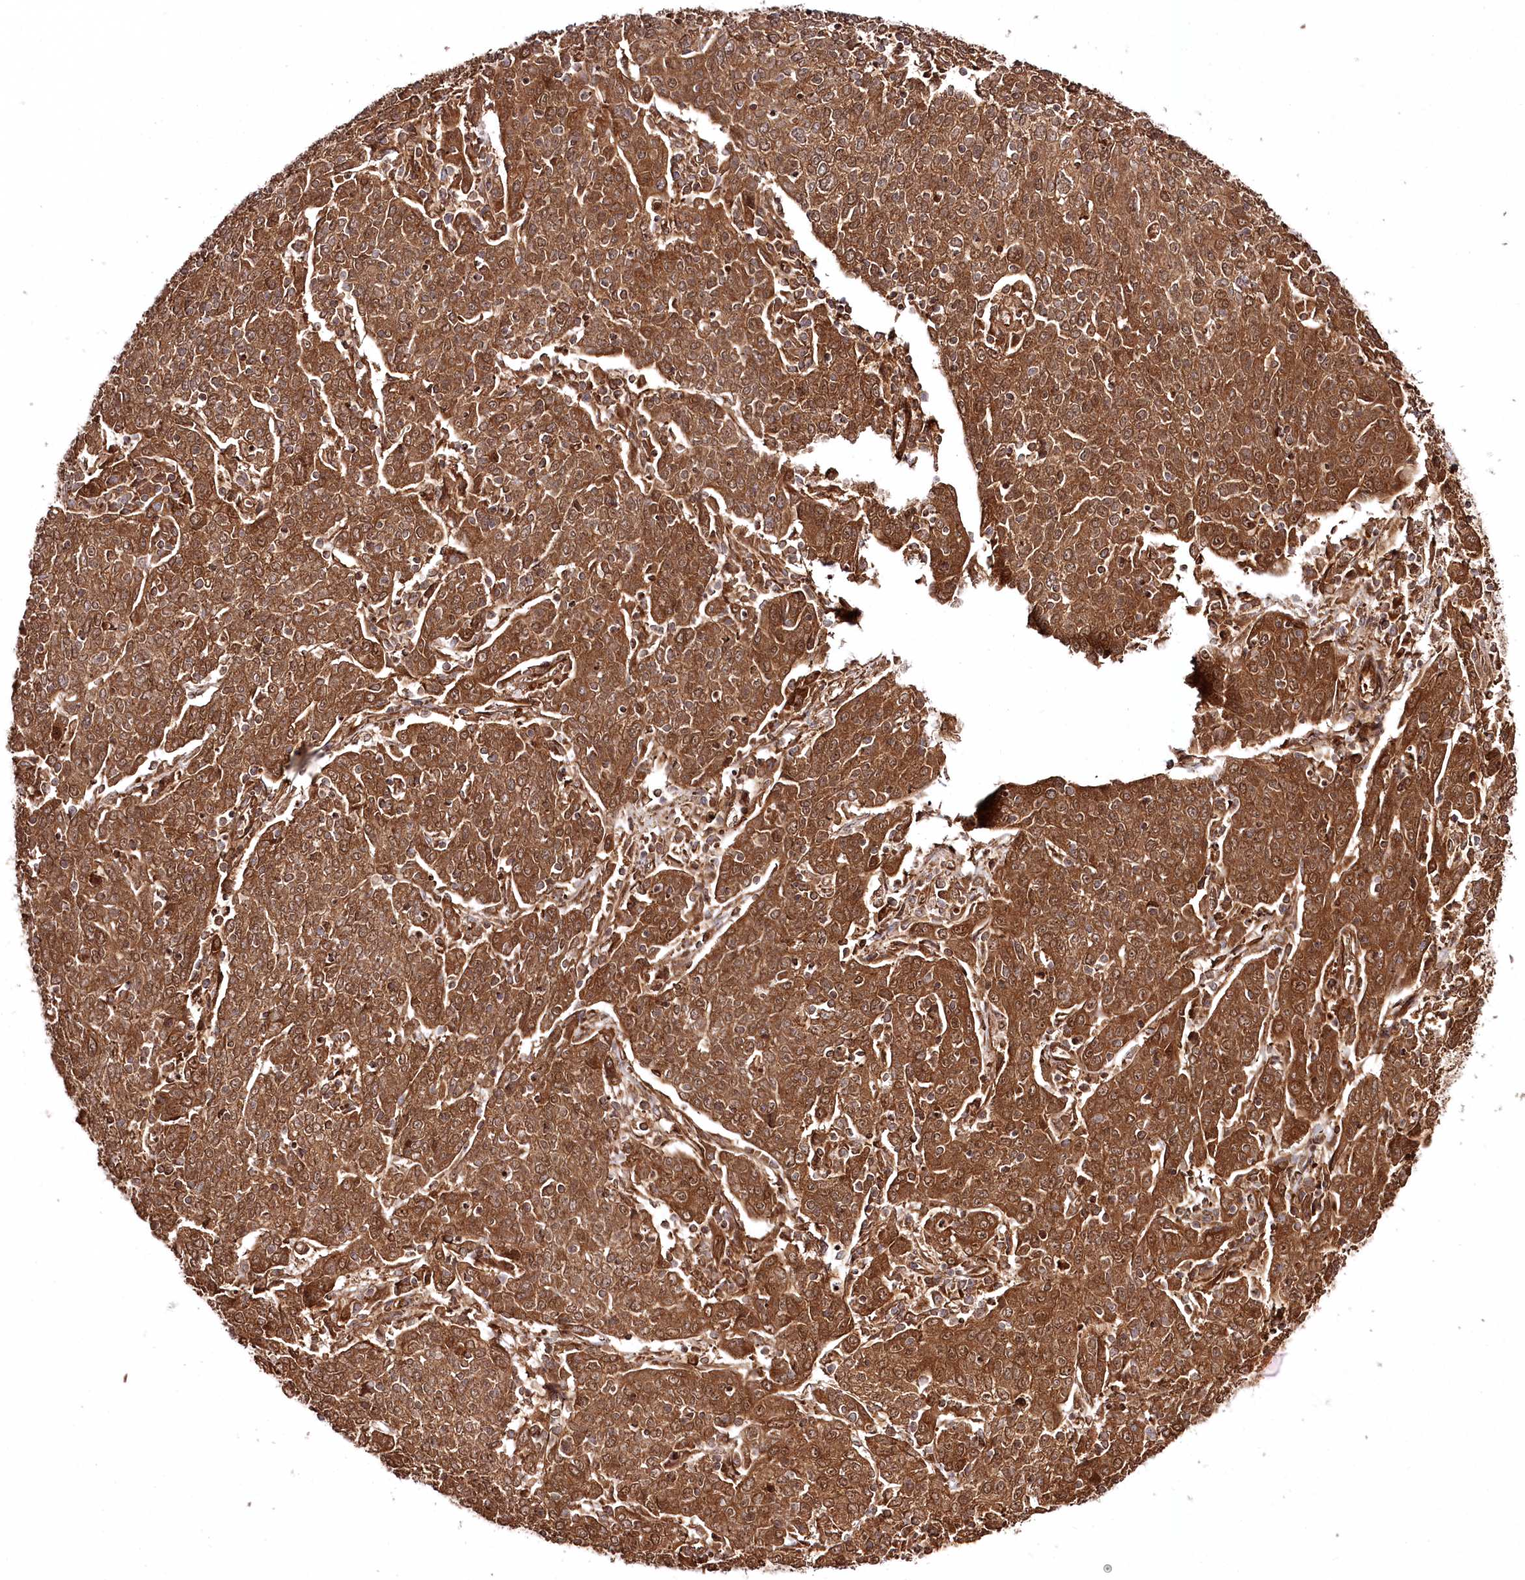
{"staining": {"intensity": "strong", "quantity": ">75%", "location": "cytoplasmic/membranous"}, "tissue": "cervical cancer", "cell_type": "Tumor cells", "image_type": "cancer", "snomed": [{"axis": "morphology", "description": "Squamous cell carcinoma, NOS"}, {"axis": "topography", "description": "Cervix"}], "caption": "The micrograph reveals staining of cervical cancer (squamous cell carcinoma), revealing strong cytoplasmic/membranous protein staining (brown color) within tumor cells.", "gene": "REXO2", "patient": {"sex": "female", "age": 67}}